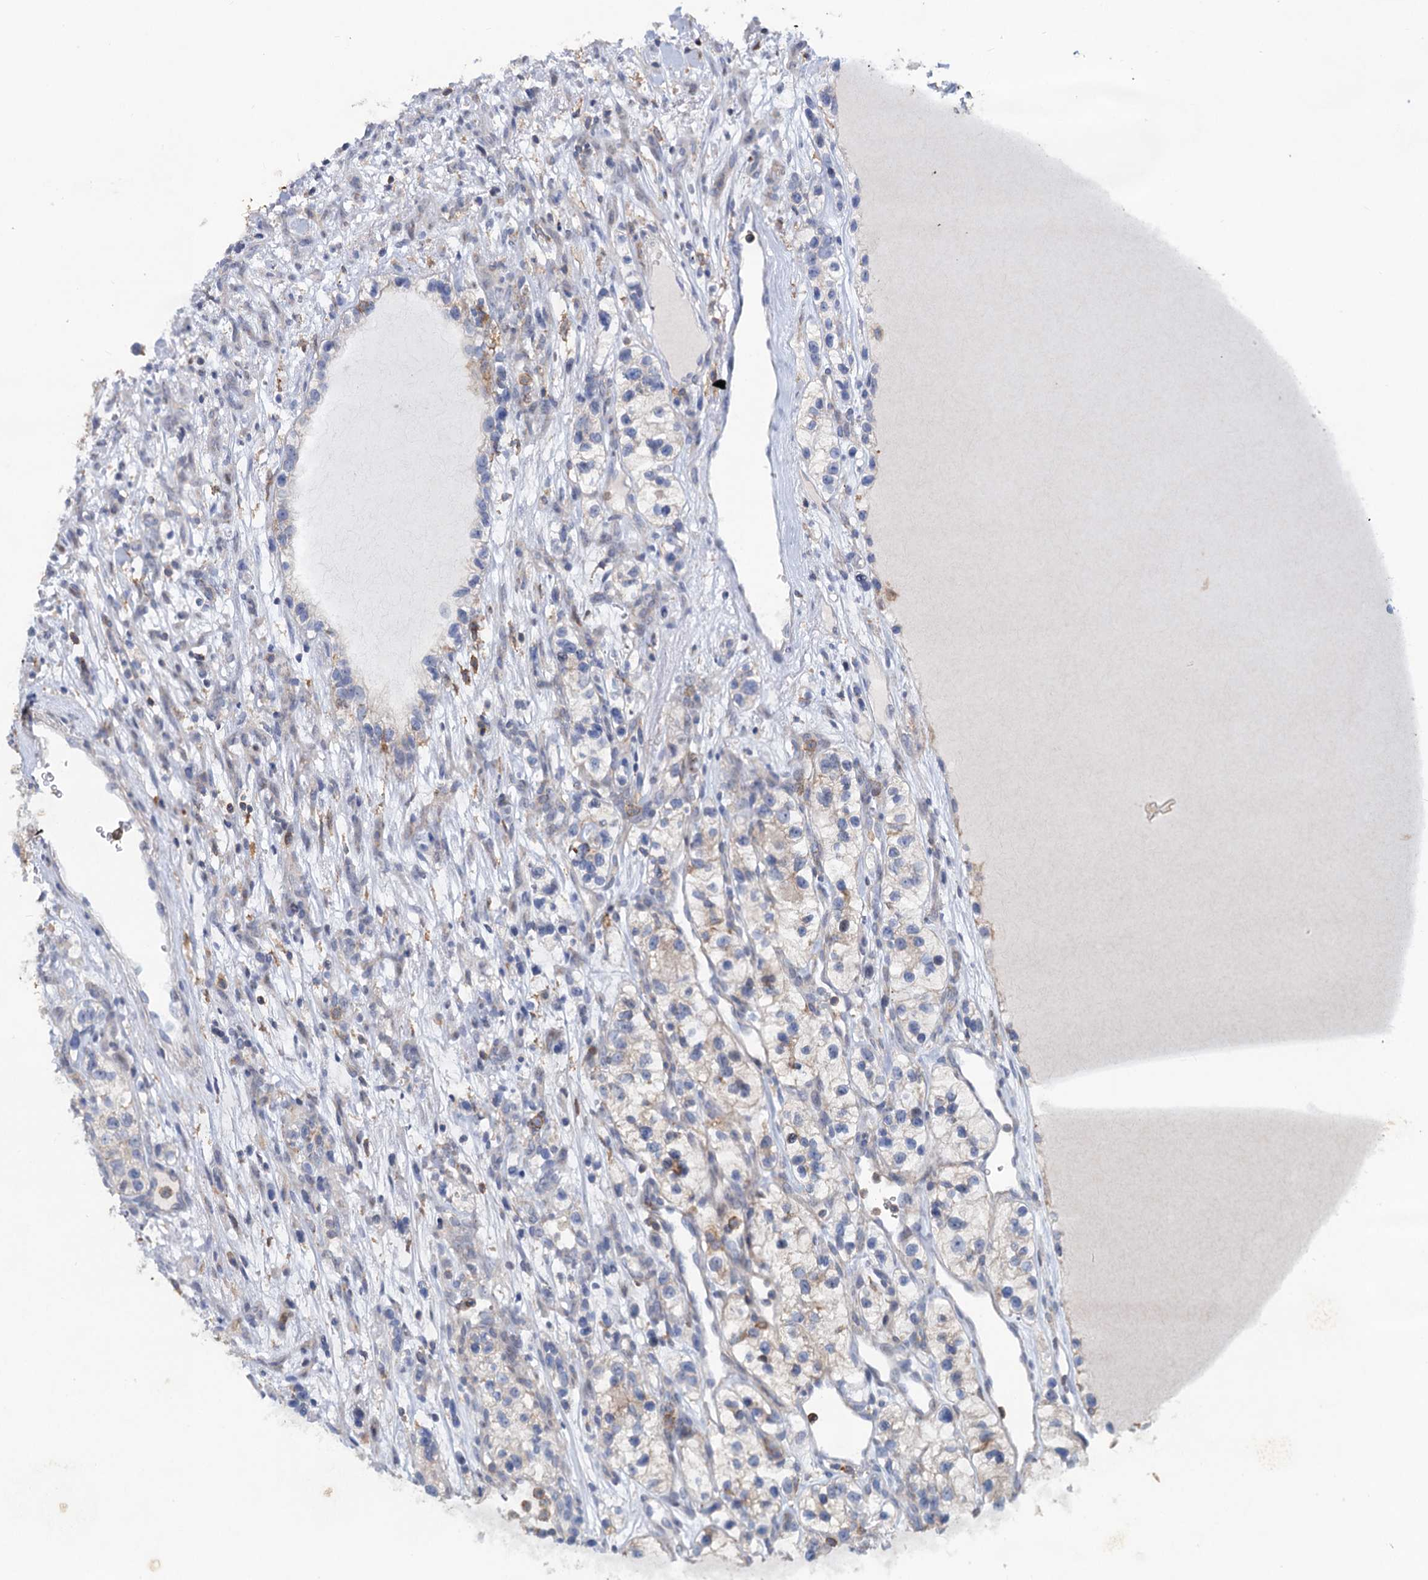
{"staining": {"intensity": "negative", "quantity": "none", "location": "none"}, "tissue": "renal cancer", "cell_type": "Tumor cells", "image_type": "cancer", "snomed": [{"axis": "morphology", "description": "Adenocarcinoma, NOS"}, {"axis": "topography", "description": "Kidney"}], "caption": "IHC histopathology image of neoplastic tissue: renal cancer stained with DAB (3,3'-diaminobenzidine) shows no significant protein positivity in tumor cells.", "gene": "LRCH4", "patient": {"sex": "female", "age": 57}}